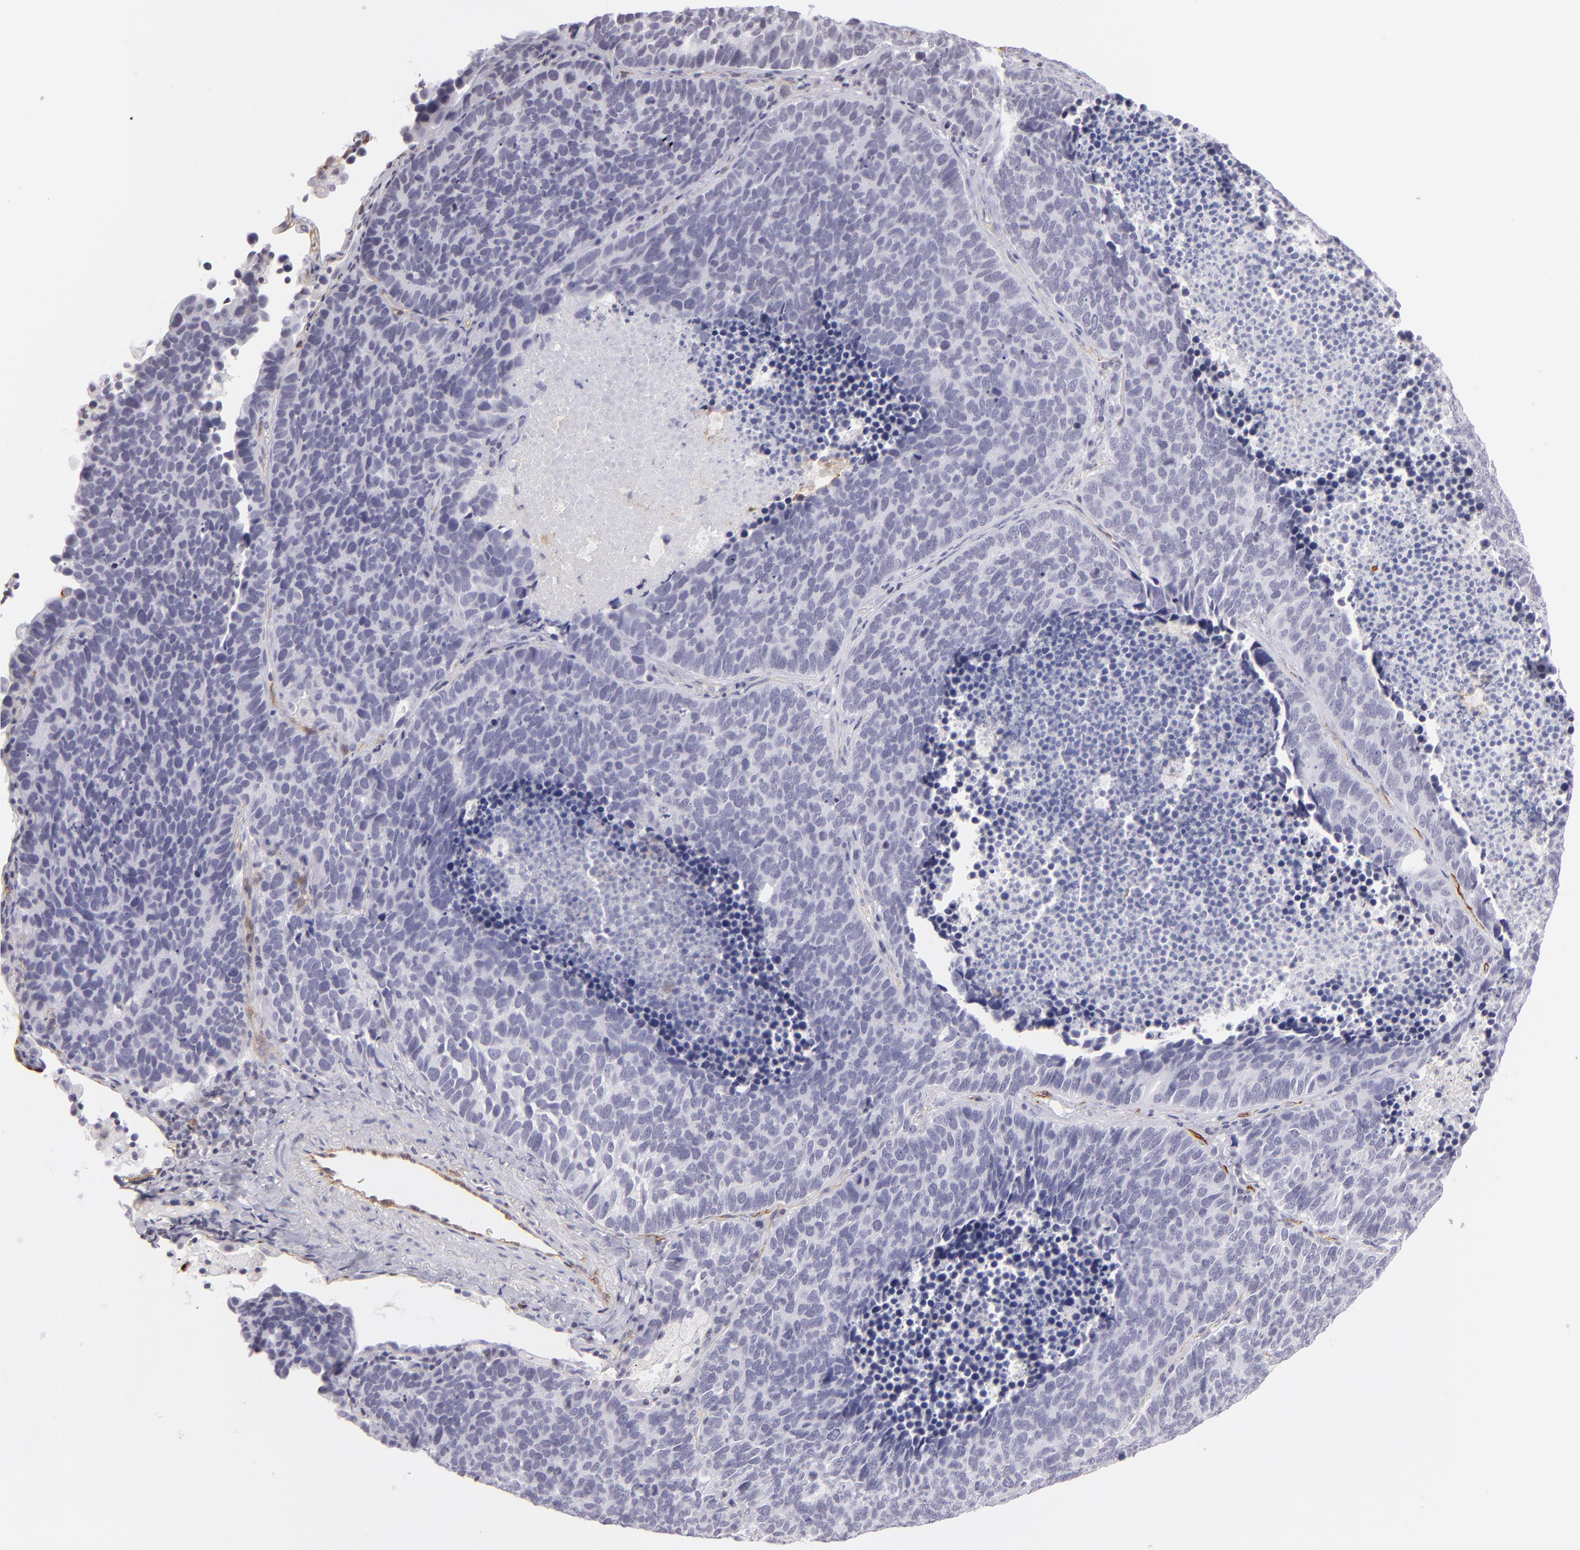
{"staining": {"intensity": "moderate", "quantity": "<25%", "location": "cytoplasmic/membranous"}, "tissue": "lung cancer", "cell_type": "Tumor cells", "image_type": "cancer", "snomed": [{"axis": "morphology", "description": "Neoplasm, malignant, NOS"}, {"axis": "topography", "description": "Lung"}], "caption": "High-power microscopy captured an immunohistochemistry photomicrograph of lung cancer (malignant neoplasm), revealing moderate cytoplasmic/membranous staining in about <25% of tumor cells. (IHC, brightfield microscopy, high magnification).", "gene": "THBD", "patient": {"sex": "female", "age": 75}}